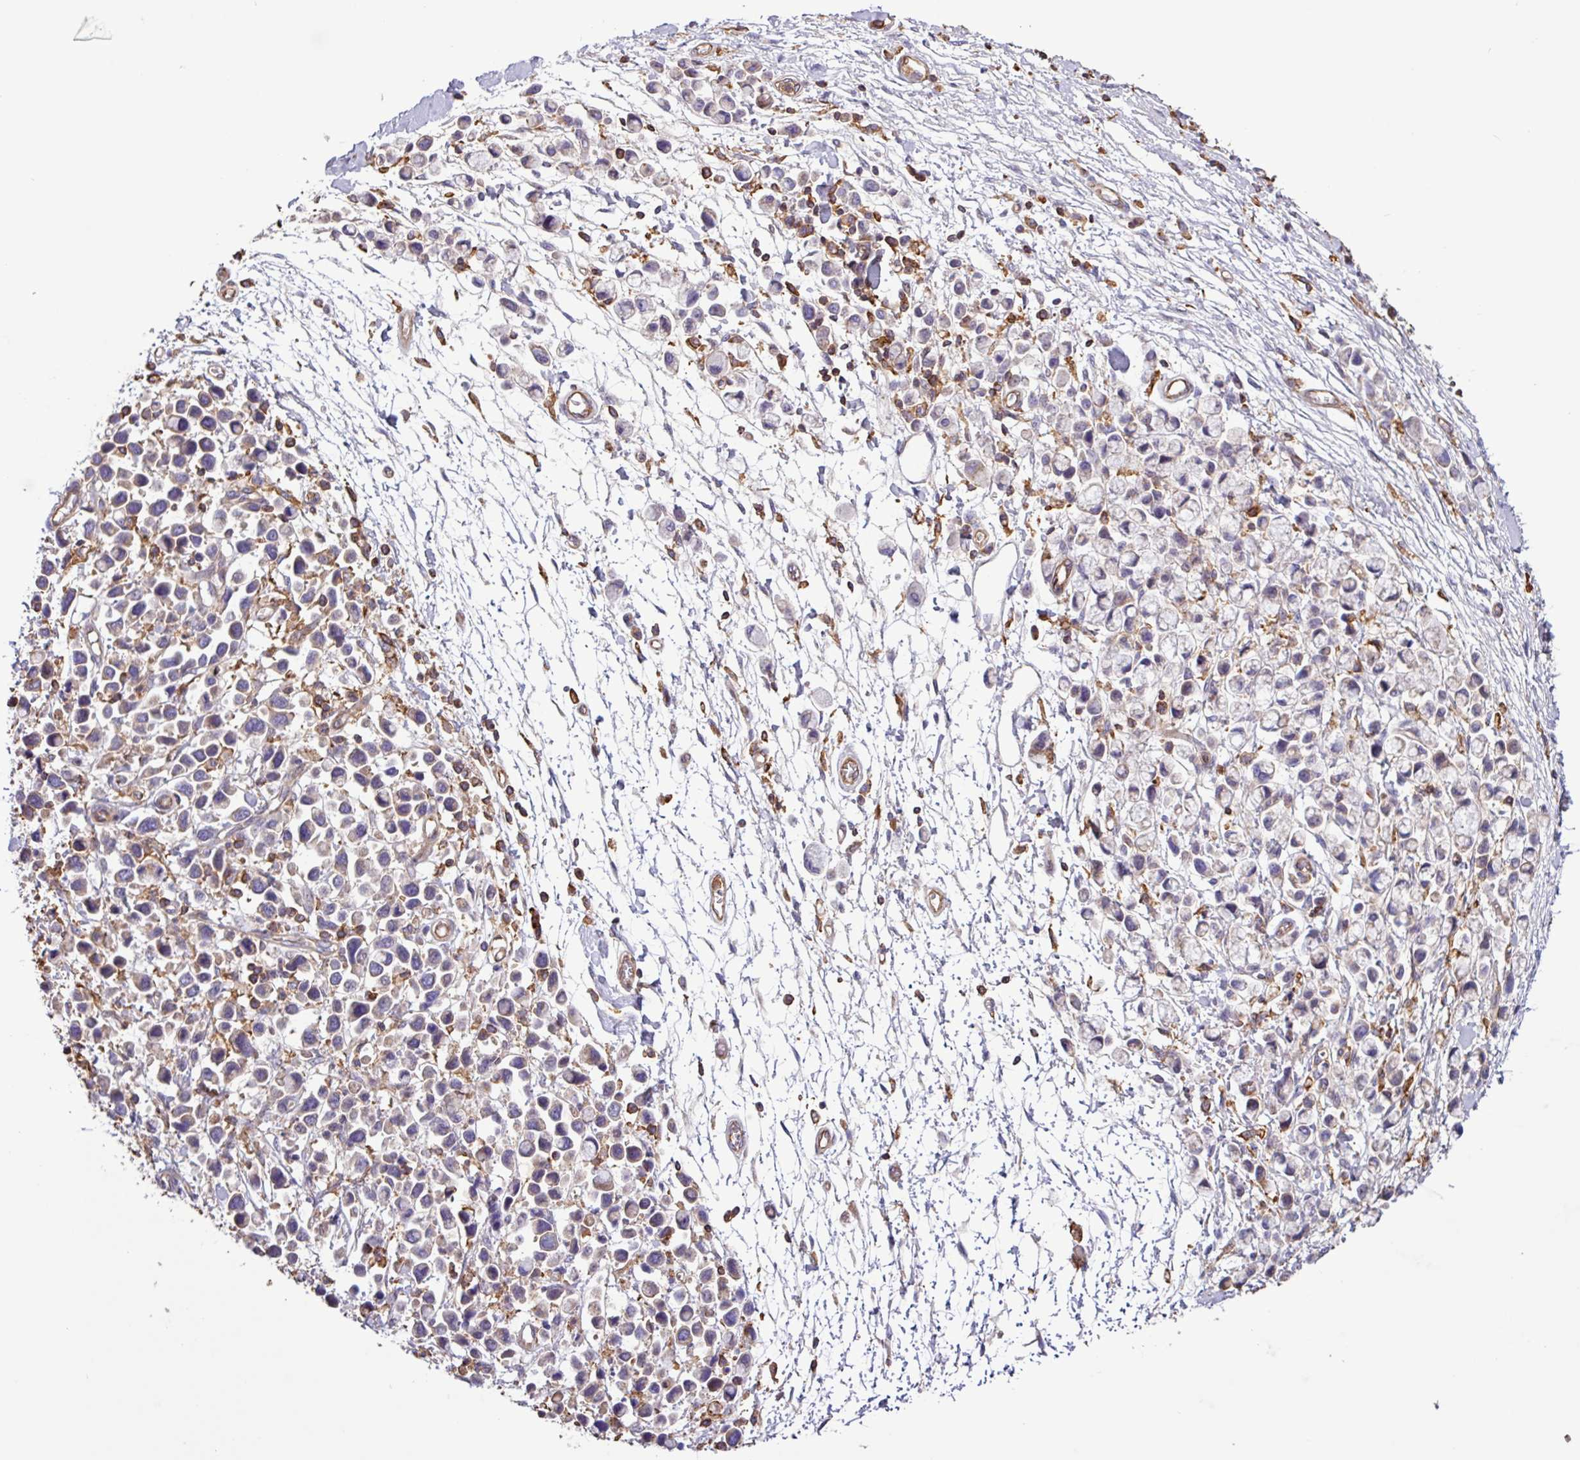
{"staining": {"intensity": "weak", "quantity": "25%-75%", "location": "cytoplasmic/membranous"}, "tissue": "stomach cancer", "cell_type": "Tumor cells", "image_type": "cancer", "snomed": [{"axis": "morphology", "description": "Adenocarcinoma, NOS"}, {"axis": "topography", "description": "Stomach"}], "caption": "Stomach cancer (adenocarcinoma) tissue shows weak cytoplasmic/membranous expression in approximately 25%-75% of tumor cells The protein is shown in brown color, while the nuclei are stained blue.", "gene": "ACTR3", "patient": {"sex": "female", "age": 81}}